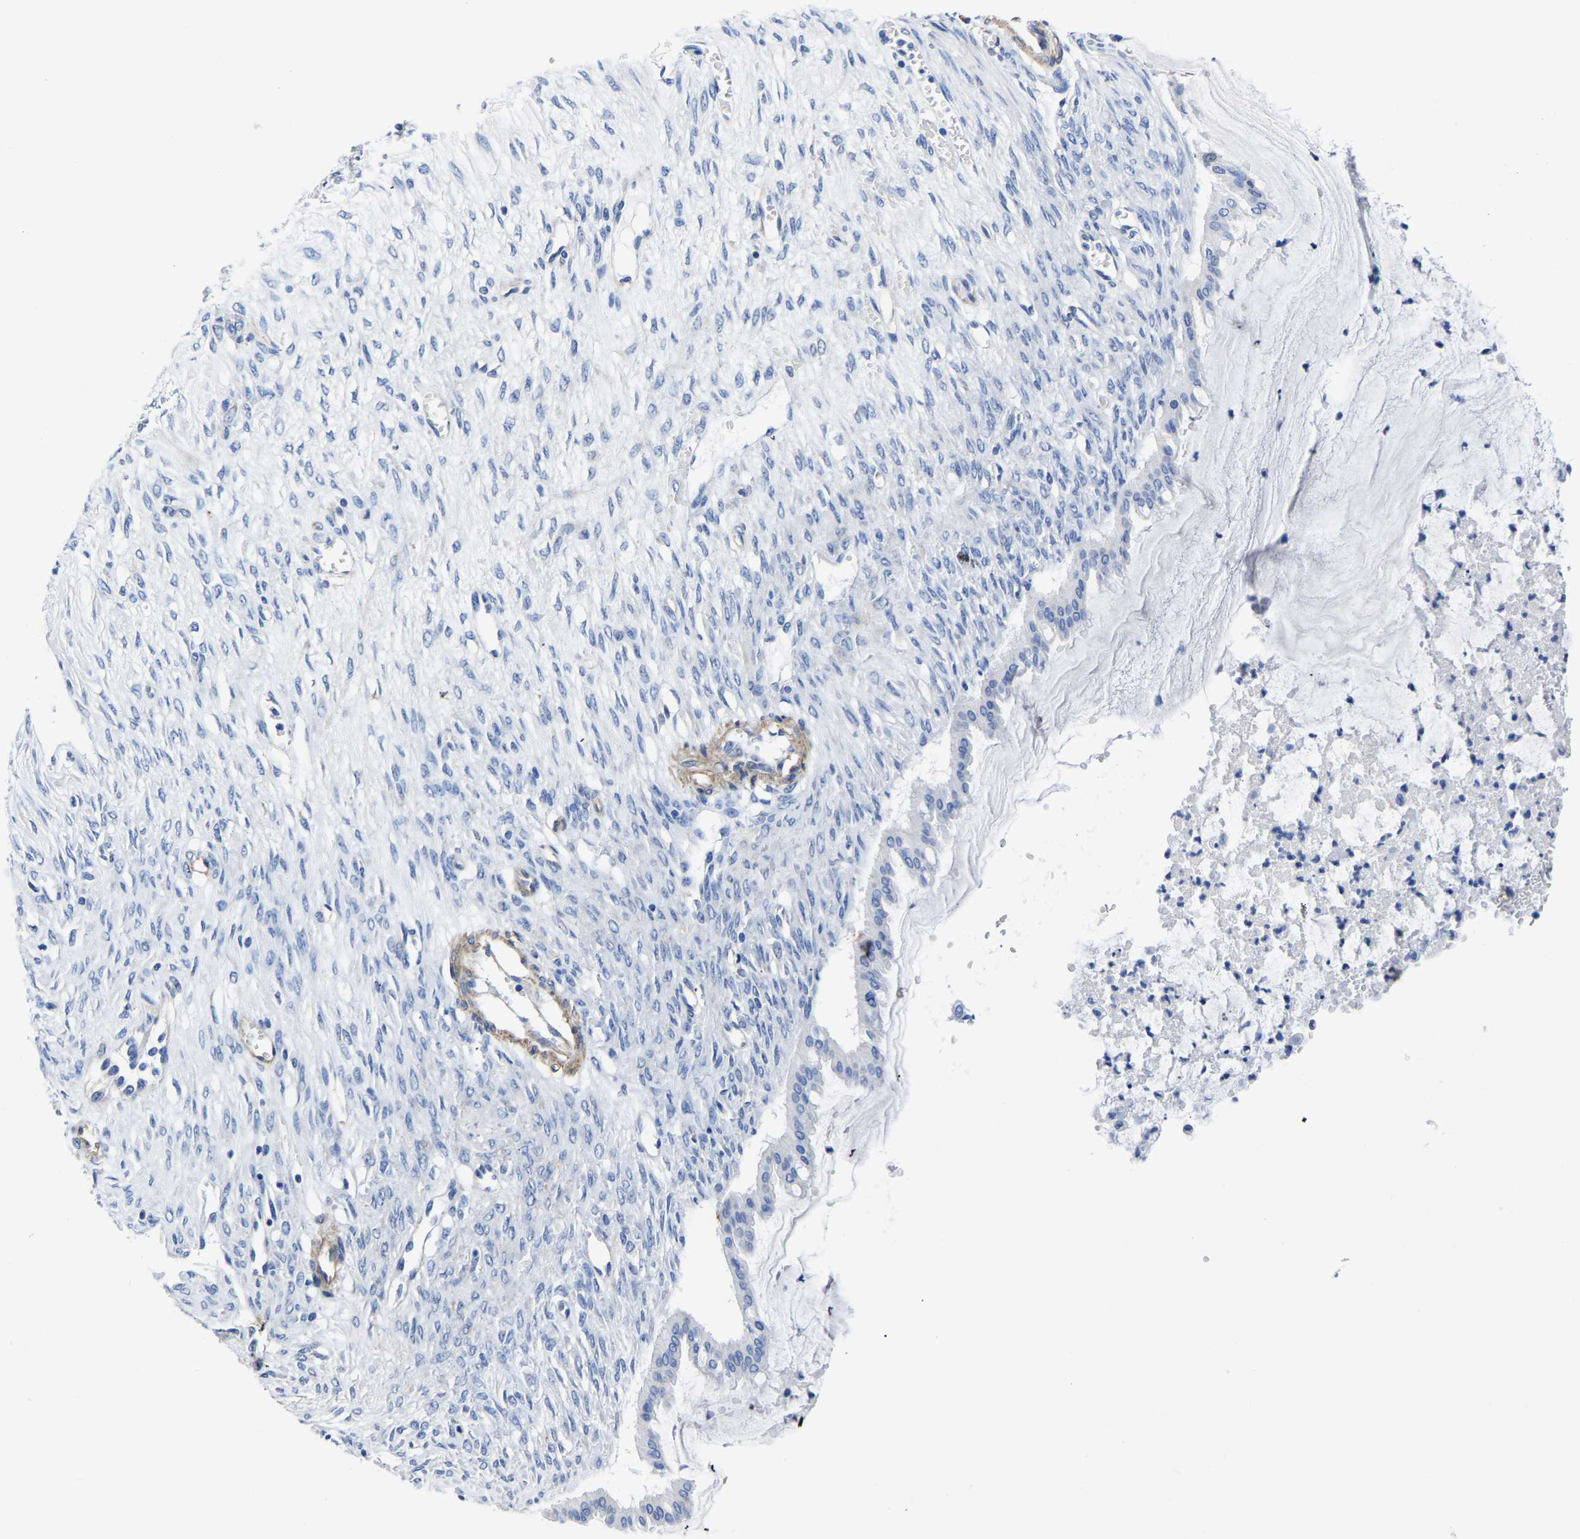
{"staining": {"intensity": "negative", "quantity": "none", "location": "none"}, "tissue": "ovarian cancer", "cell_type": "Tumor cells", "image_type": "cancer", "snomed": [{"axis": "morphology", "description": "Cystadenocarcinoma, mucinous, NOS"}, {"axis": "topography", "description": "Ovary"}], "caption": "An immunohistochemistry (IHC) micrograph of ovarian mucinous cystadenocarcinoma is shown. There is no staining in tumor cells of ovarian mucinous cystadenocarcinoma.", "gene": "SLC45A3", "patient": {"sex": "female", "age": 73}}